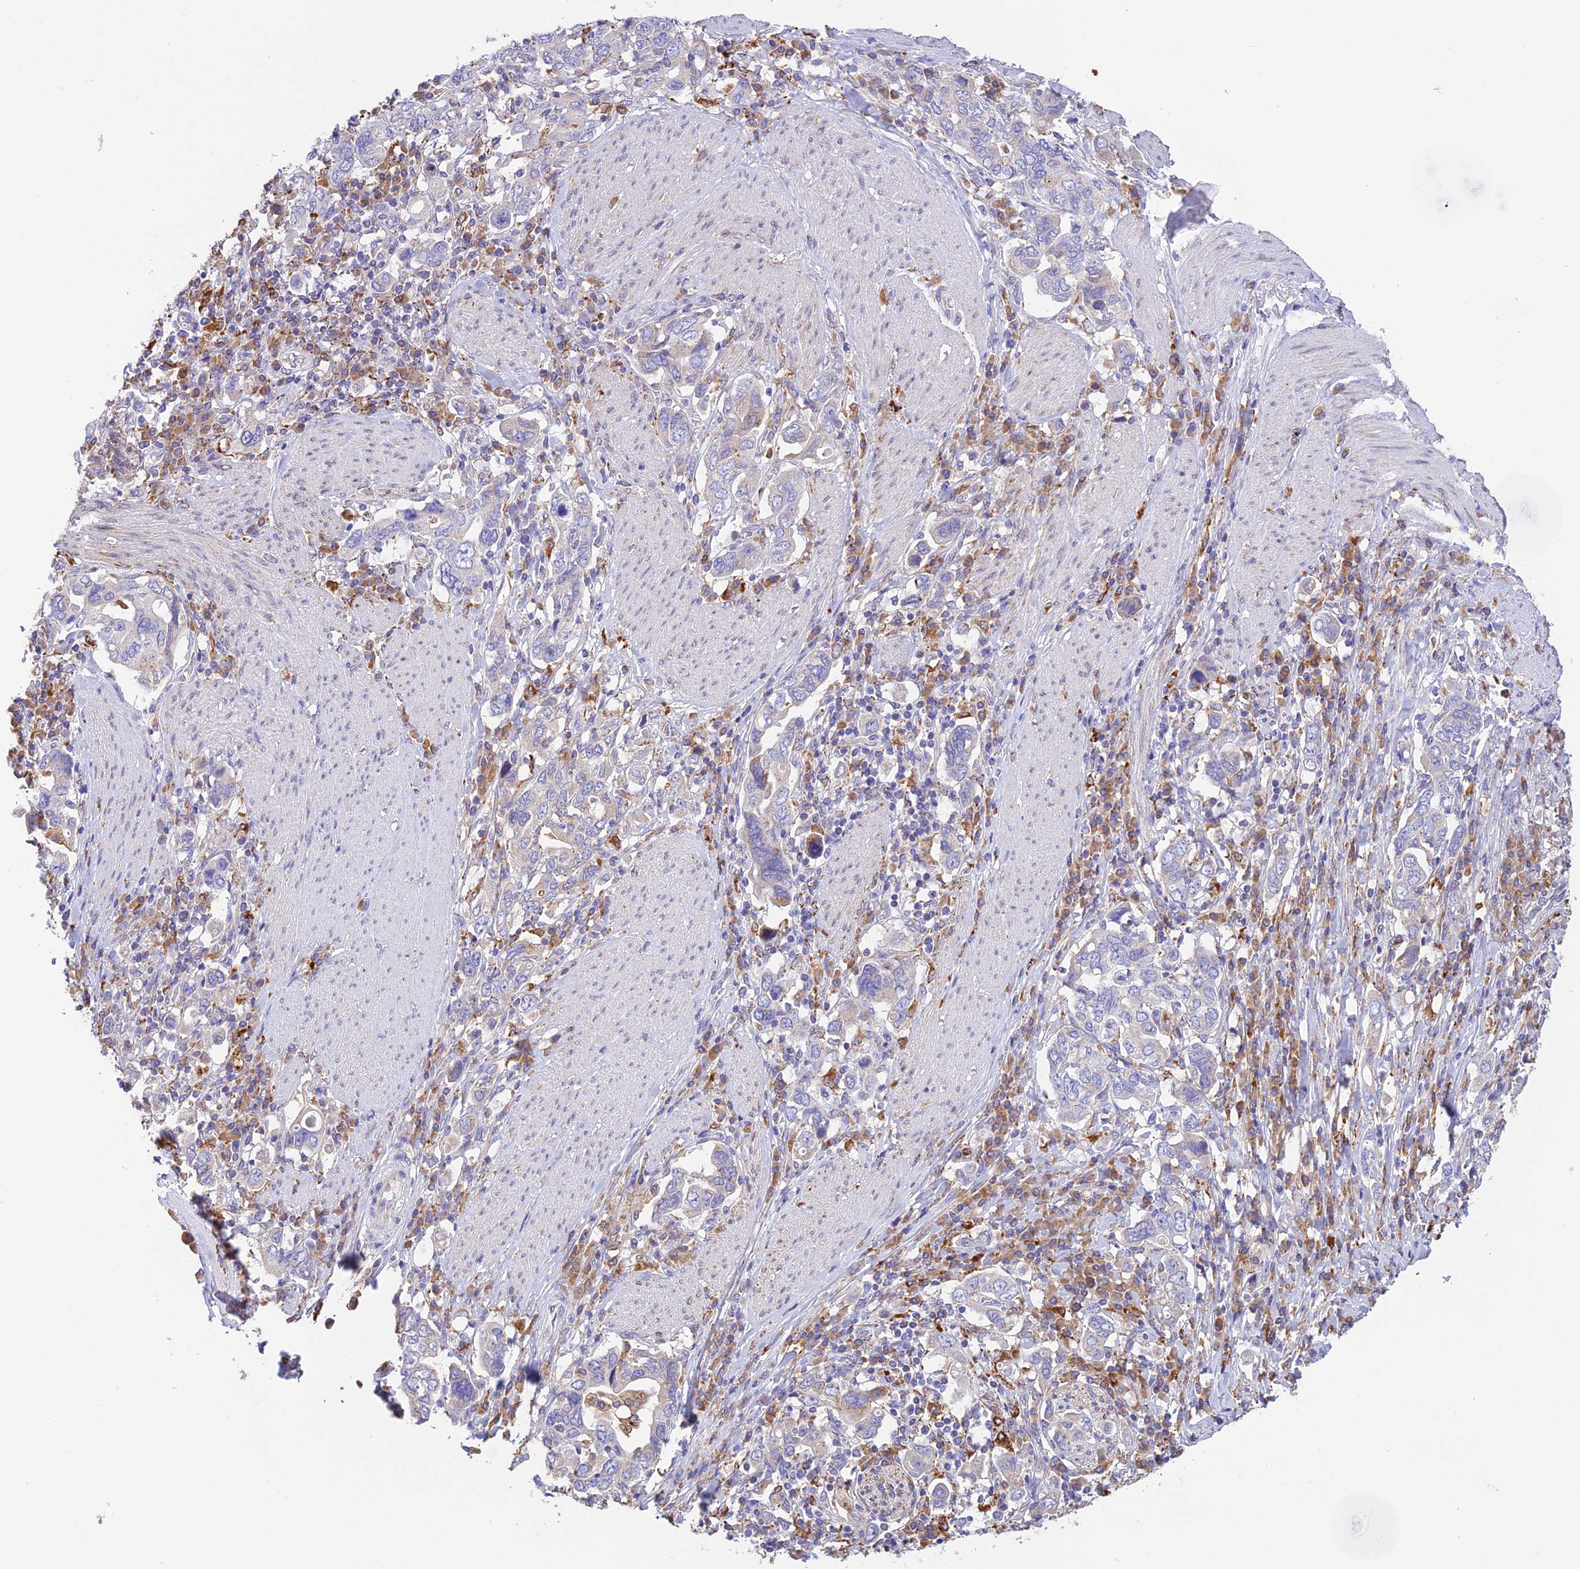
{"staining": {"intensity": "negative", "quantity": "none", "location": "none"}, "tissue": "stomach cancer", "cell_type": "Tumor cells", "image_type": "cancer", "snomed": [{"axis": "morphology", "description": "Adenocarcinoma, NOS"}, {"axis": "topography", "description": "Stomach, upper"}, {"axis": "topography", "description": "Stomach"}], "caption": "The image displays no significant expression in tumor cells of stomach cancer (adenocarcinoma).", "gene": "VKORC1", "patient": {"sex": "male", "age": 62}}